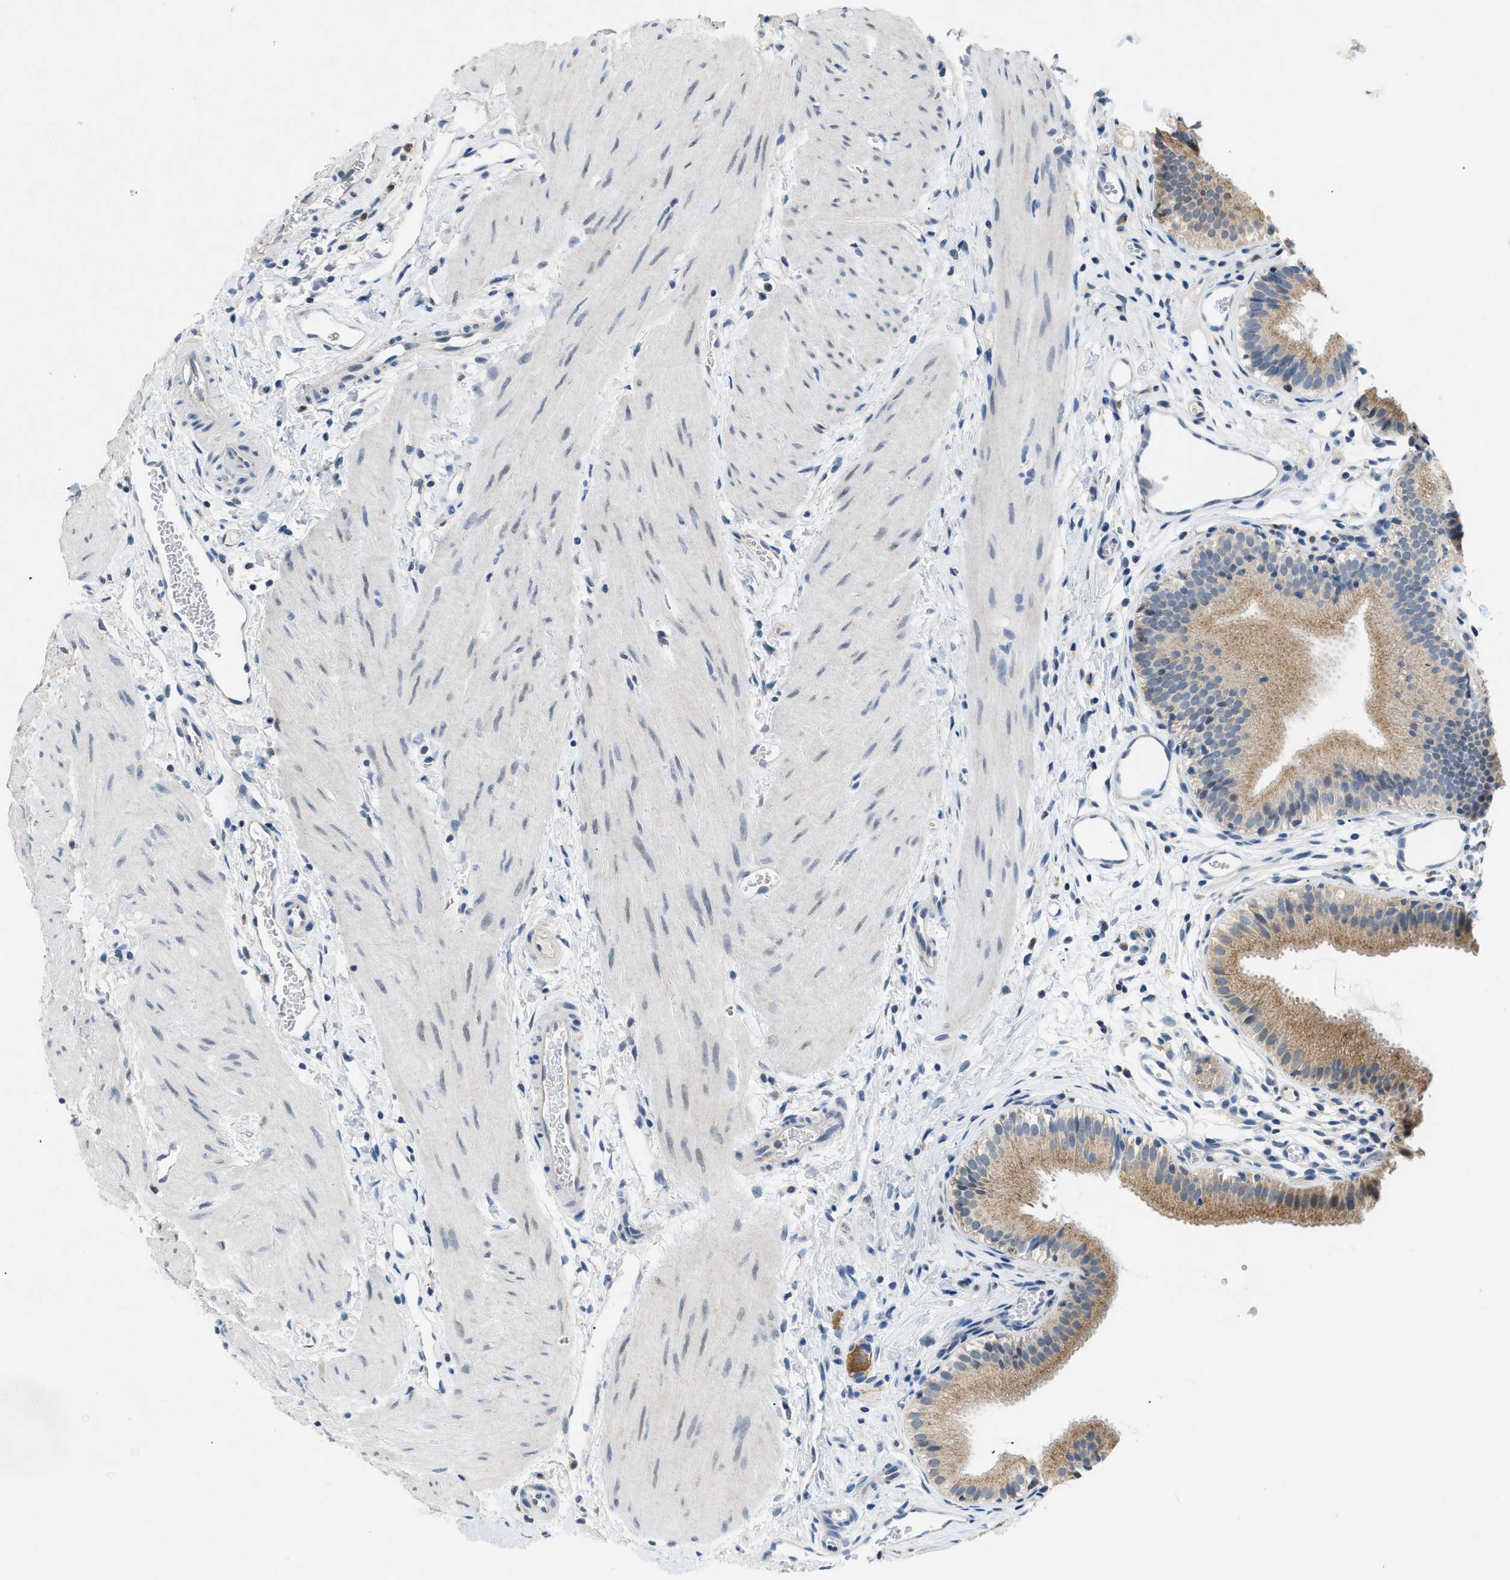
{"staining": {"intensity": "moderate", "quantity": ">75%", "location": "cytoplasmic/membranous"}, "tissue": "gallbladder", "cell_type": "Glandular cells", "image_type": "normal", "snomed": [{"axis": "morphology", "description": "Normal tissue, NOS"}, {"axis": "topography", "description": "Gallbladder"}], "caption": "IHC histopathology image of benign human gallbladder stained for a protein (brown), which reveals medium levels of moderate cytoplasmic/membranous staining in approximately >75% of glandular cells.", "gene": "TOMM34", "patient": {"sex": "female", "age": 26}}